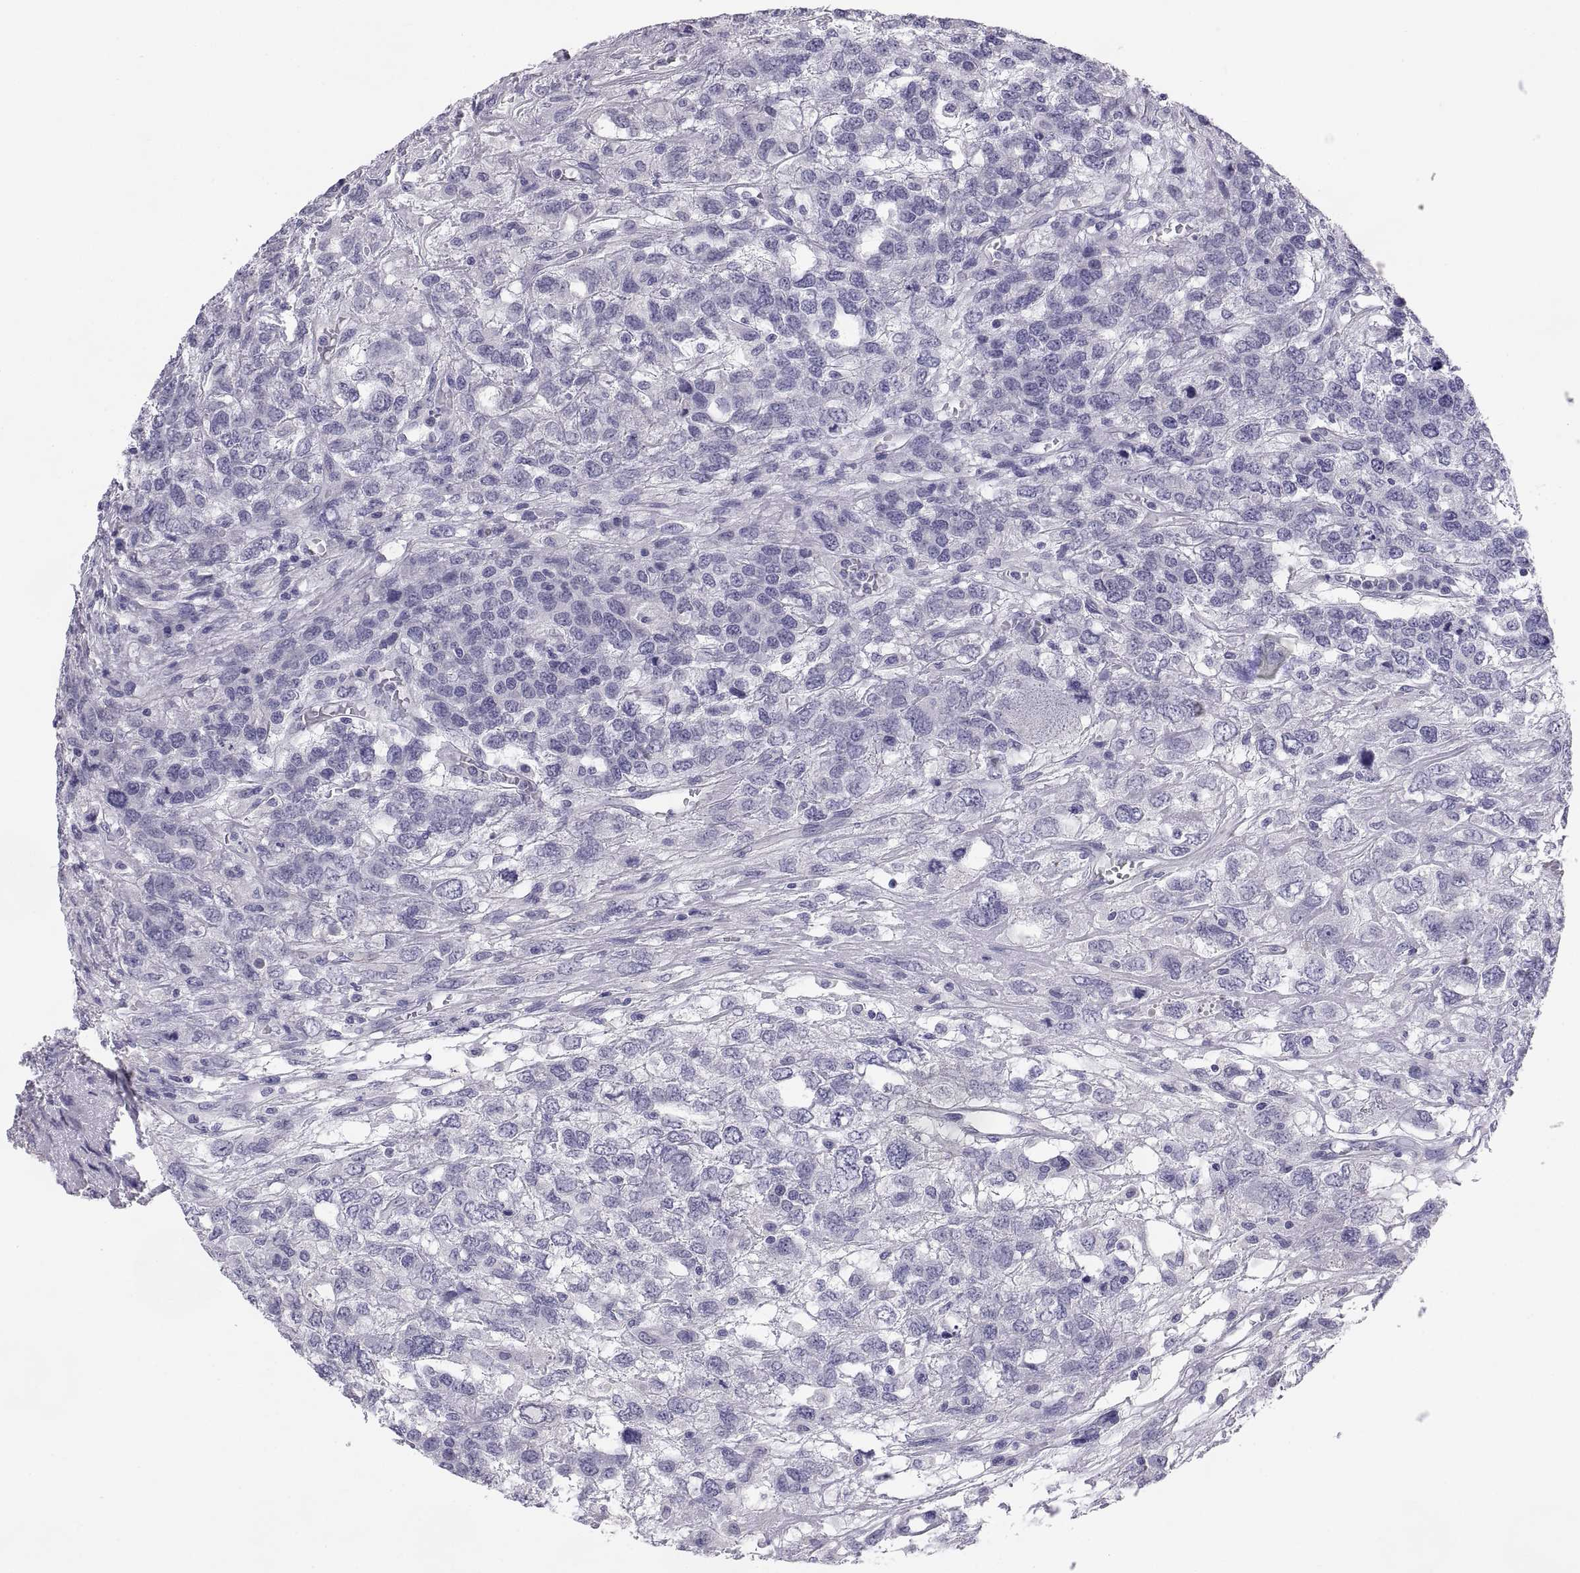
{"staining": {"intensity": "negative", "quantity": "none", "location": "none"}, "tissue": "testis cancer", "cell_type": "Tumor cells", "image_type": "cancer", "snomed": [{"axis": "morphology", "description": "Seminoma, NOS"}, {"axis": "topography", "description": "Testis"}], "caption": "Tumor cells show no significant expression in testis seminoma.", "gene": "TEX13A", "patient": {"sex": "male", "age": 52}}